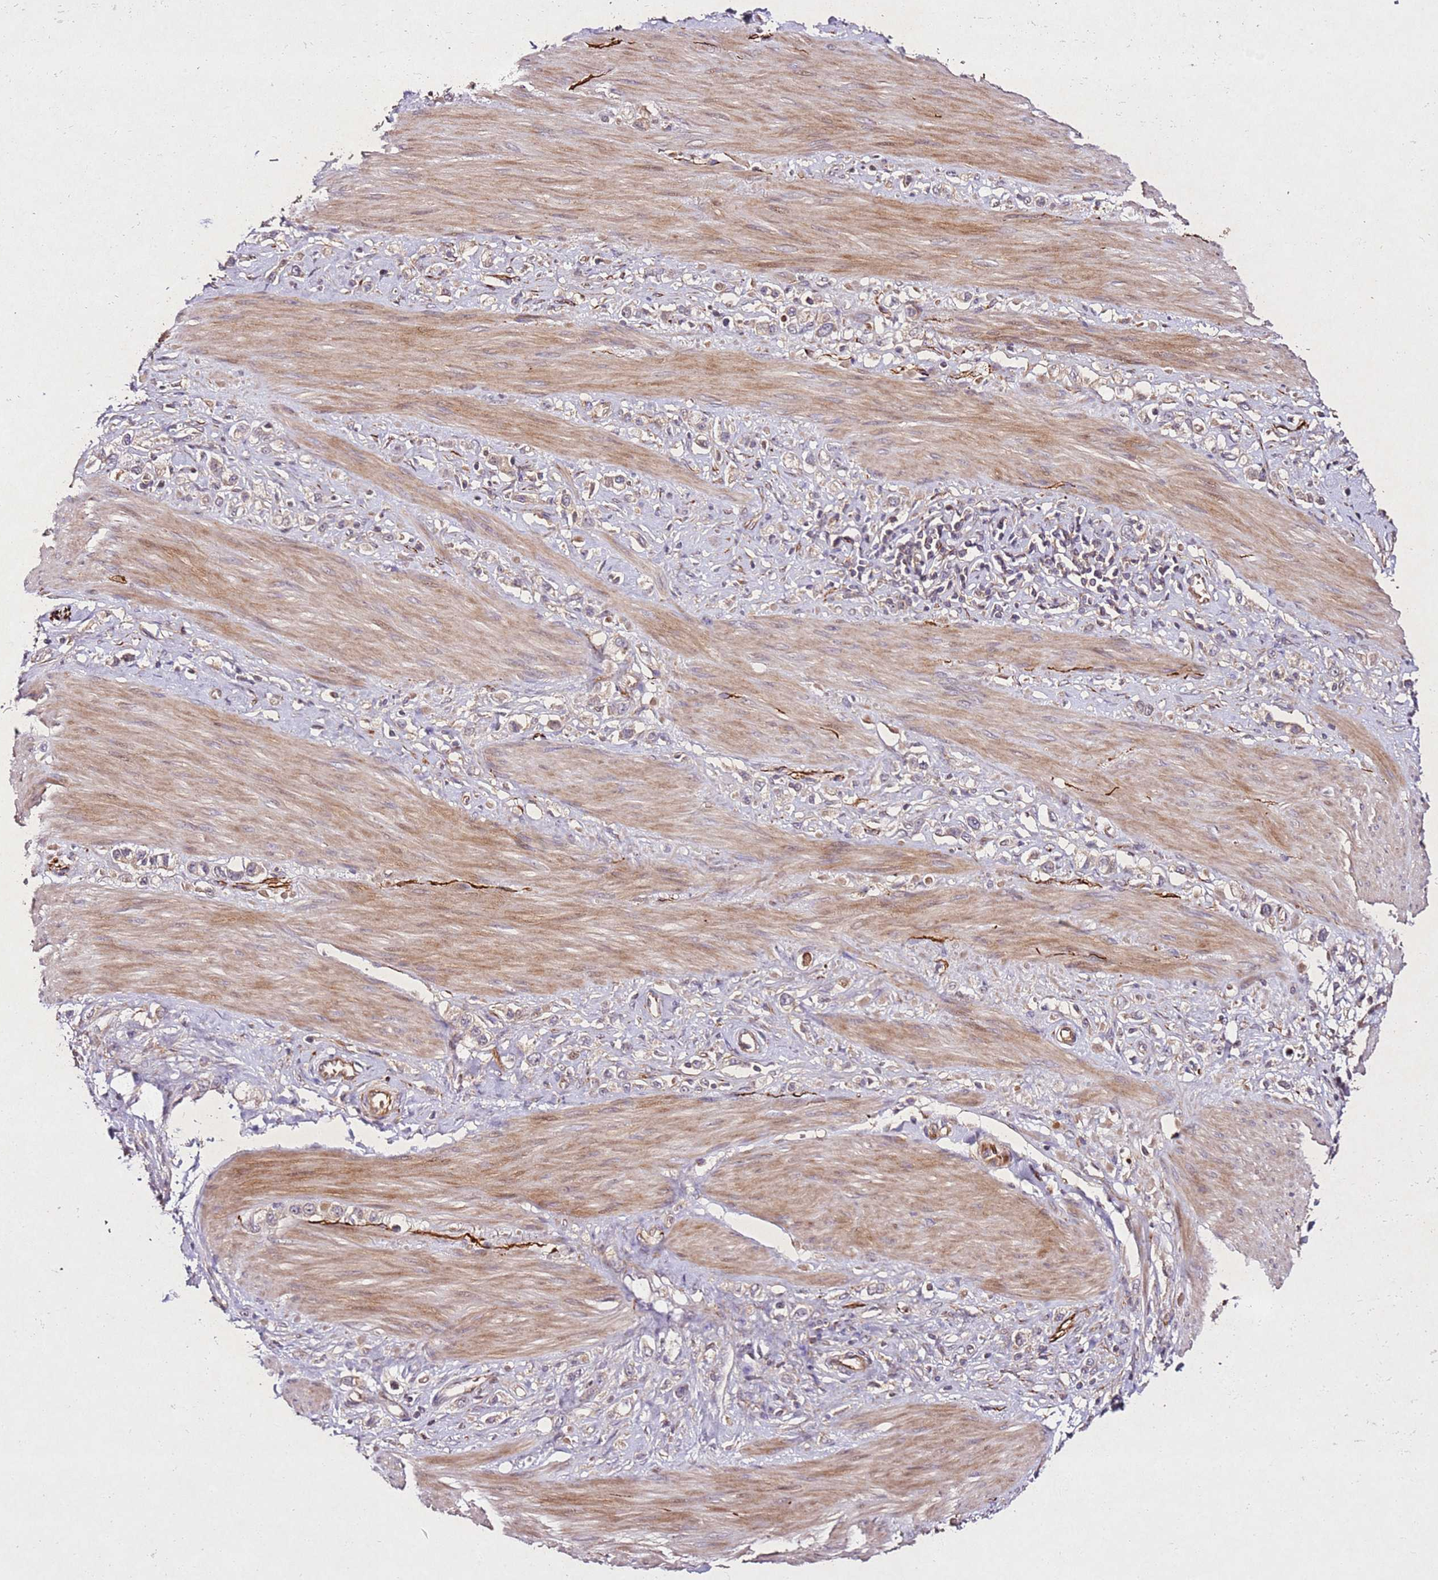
{"staining": {"intensity": "weak", "quantity": "<25%", "location": "cytoplasmic/membranous"}, "tissue": "stomach cancer", "cell_type": "Tumor cells", "image_type": "cancer", "snomed": [{"axis": "morphology", "description": "Adenocarcinoma, NOS"}, {"axis": "topography", "description": "Stomach"}], "caption": "This is an immunohistochemistry micrograph of stomach adenocarcinoma. There is no positivity in tumor cells.", "gene": "PTMA", "patient": {"sex": "female", "age": 65}}